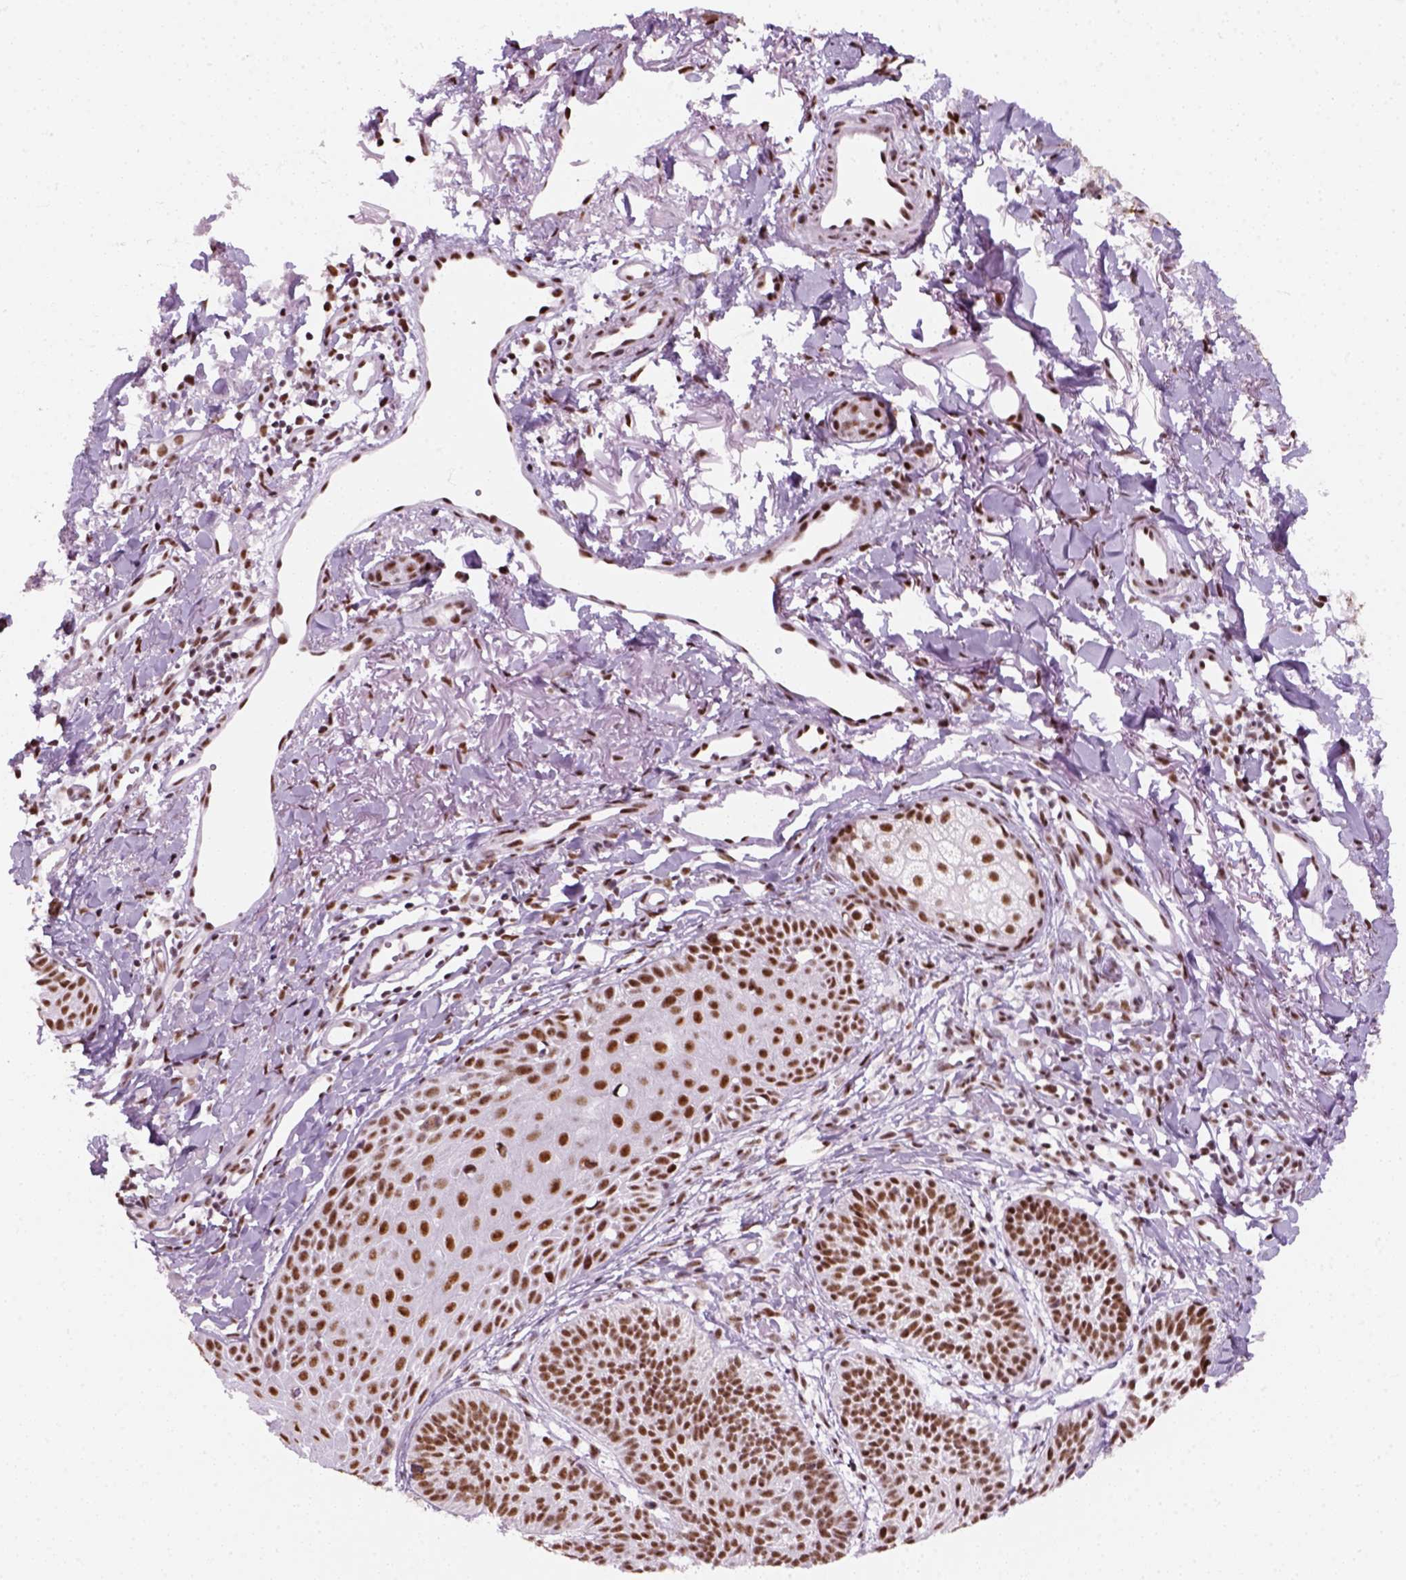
{"staining": {"intensity": "moderate", "quantity": ">75%", "location": "nuclear"}, "tissue": "skin cancer", "cell_type": "Tumor cells", "image_type": "cancer", "snomed": [{"axis": "morphology", "description": "Basal cell carcinoma"}, {"axis": "topography", "description": "Skin"}], "caption": "Immunohistochemistry (IHC) photomicrograph of human skin basal cell carcinoma stained for a protein (brown), which reveals medium levels of moderate nuclear positivity in approximately >75% of tumor cells.", "gene": "GTF2F1", "patient": {"sex": "male", "age": 72}}